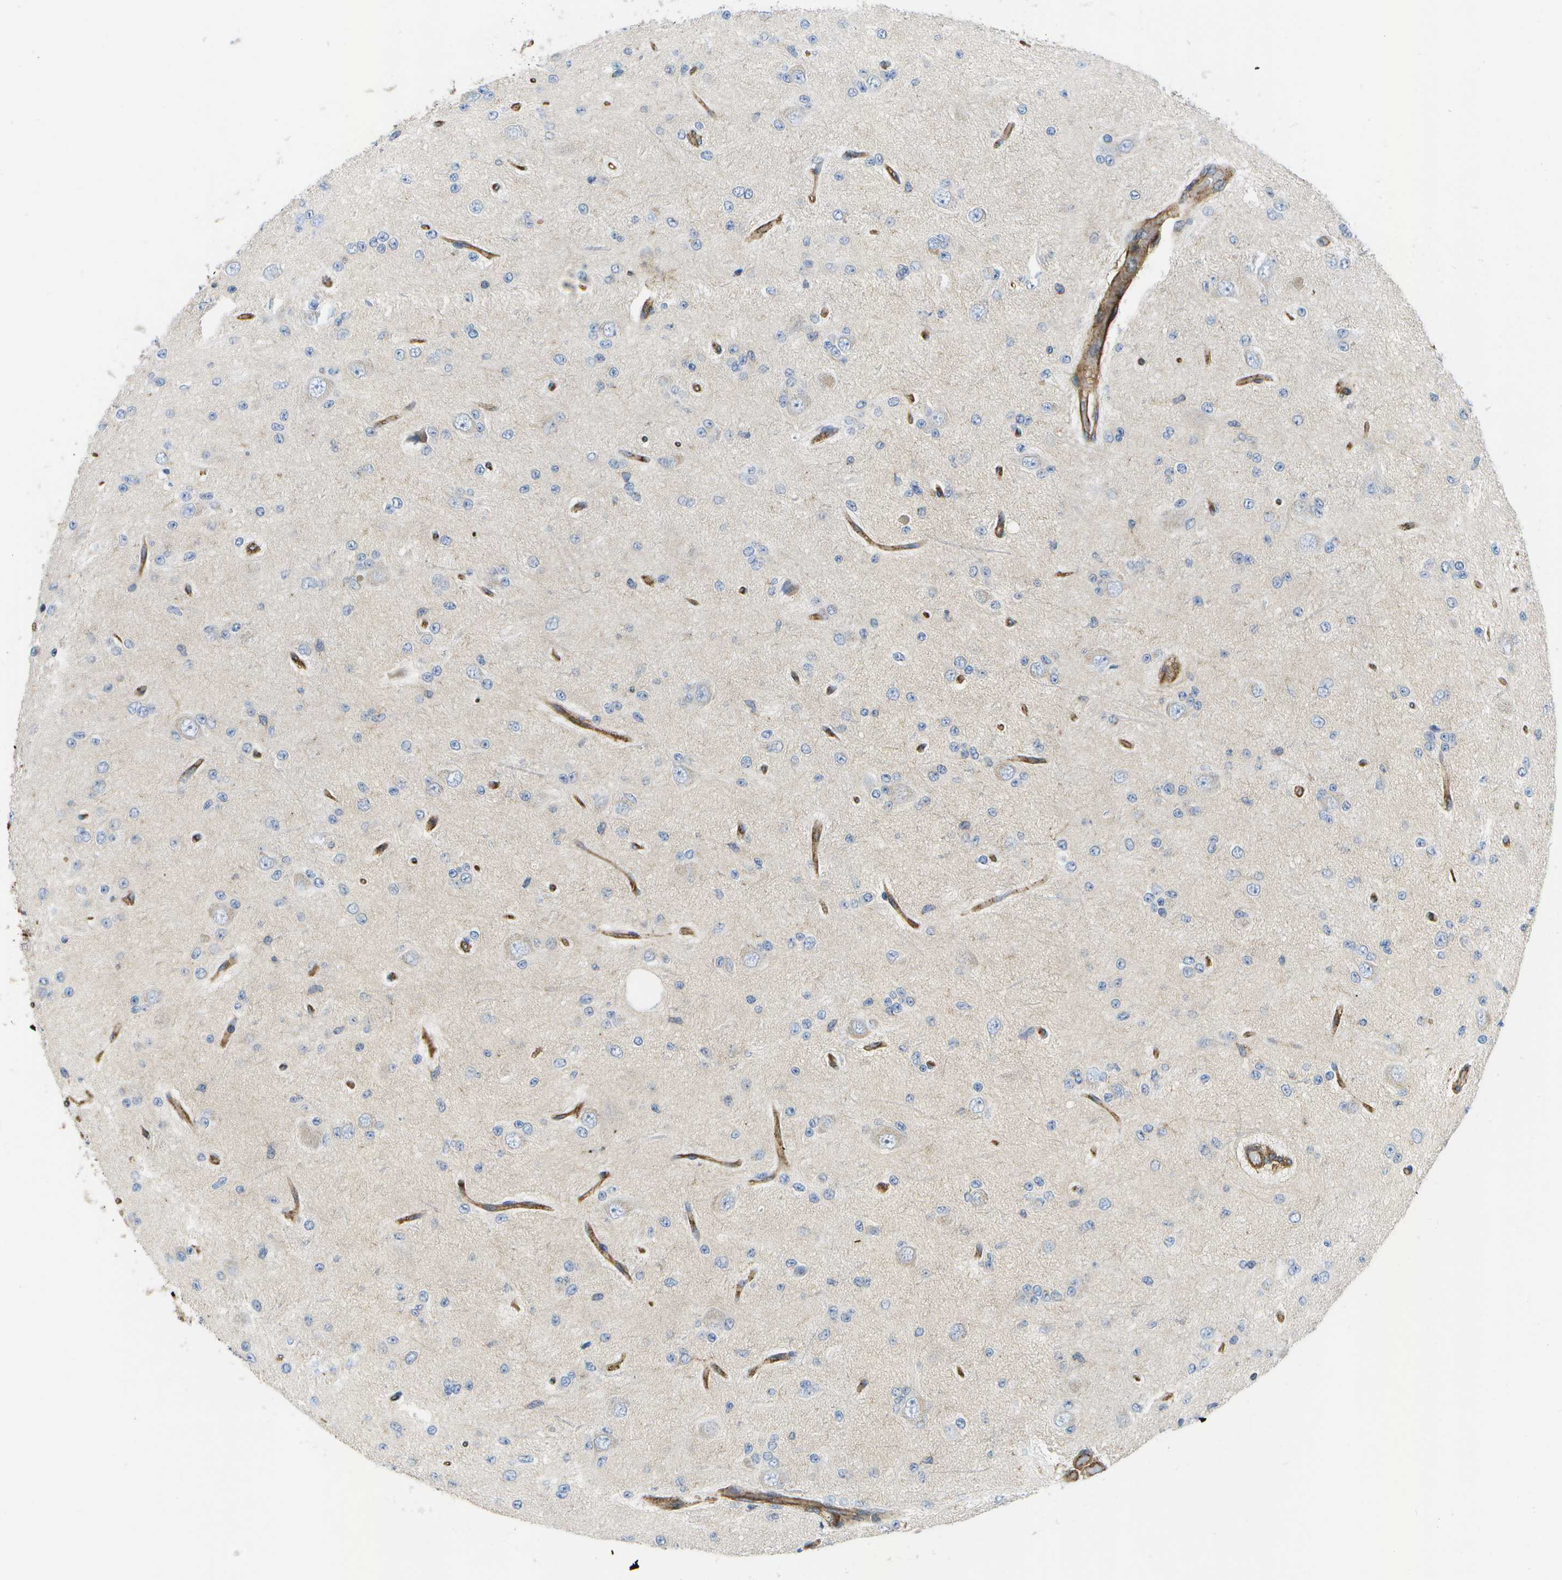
{"staining": {"intensity": "negative", "quantity": "none", "location": "none"}, "tissue": "glioma", "cell_type": "Tumor cells", "image_type": "cancer", "snomed": [{"axis": "morphology", "description": "Glioma, malignant, Low grade"}, {"axis": "topography", "description": "Brain"}], "caption": "Histopathology image shows no protein positivity in tumor cells of glioma tissue.", "gene": "BST2", "patient": {"sex": "male", "age": 38}}